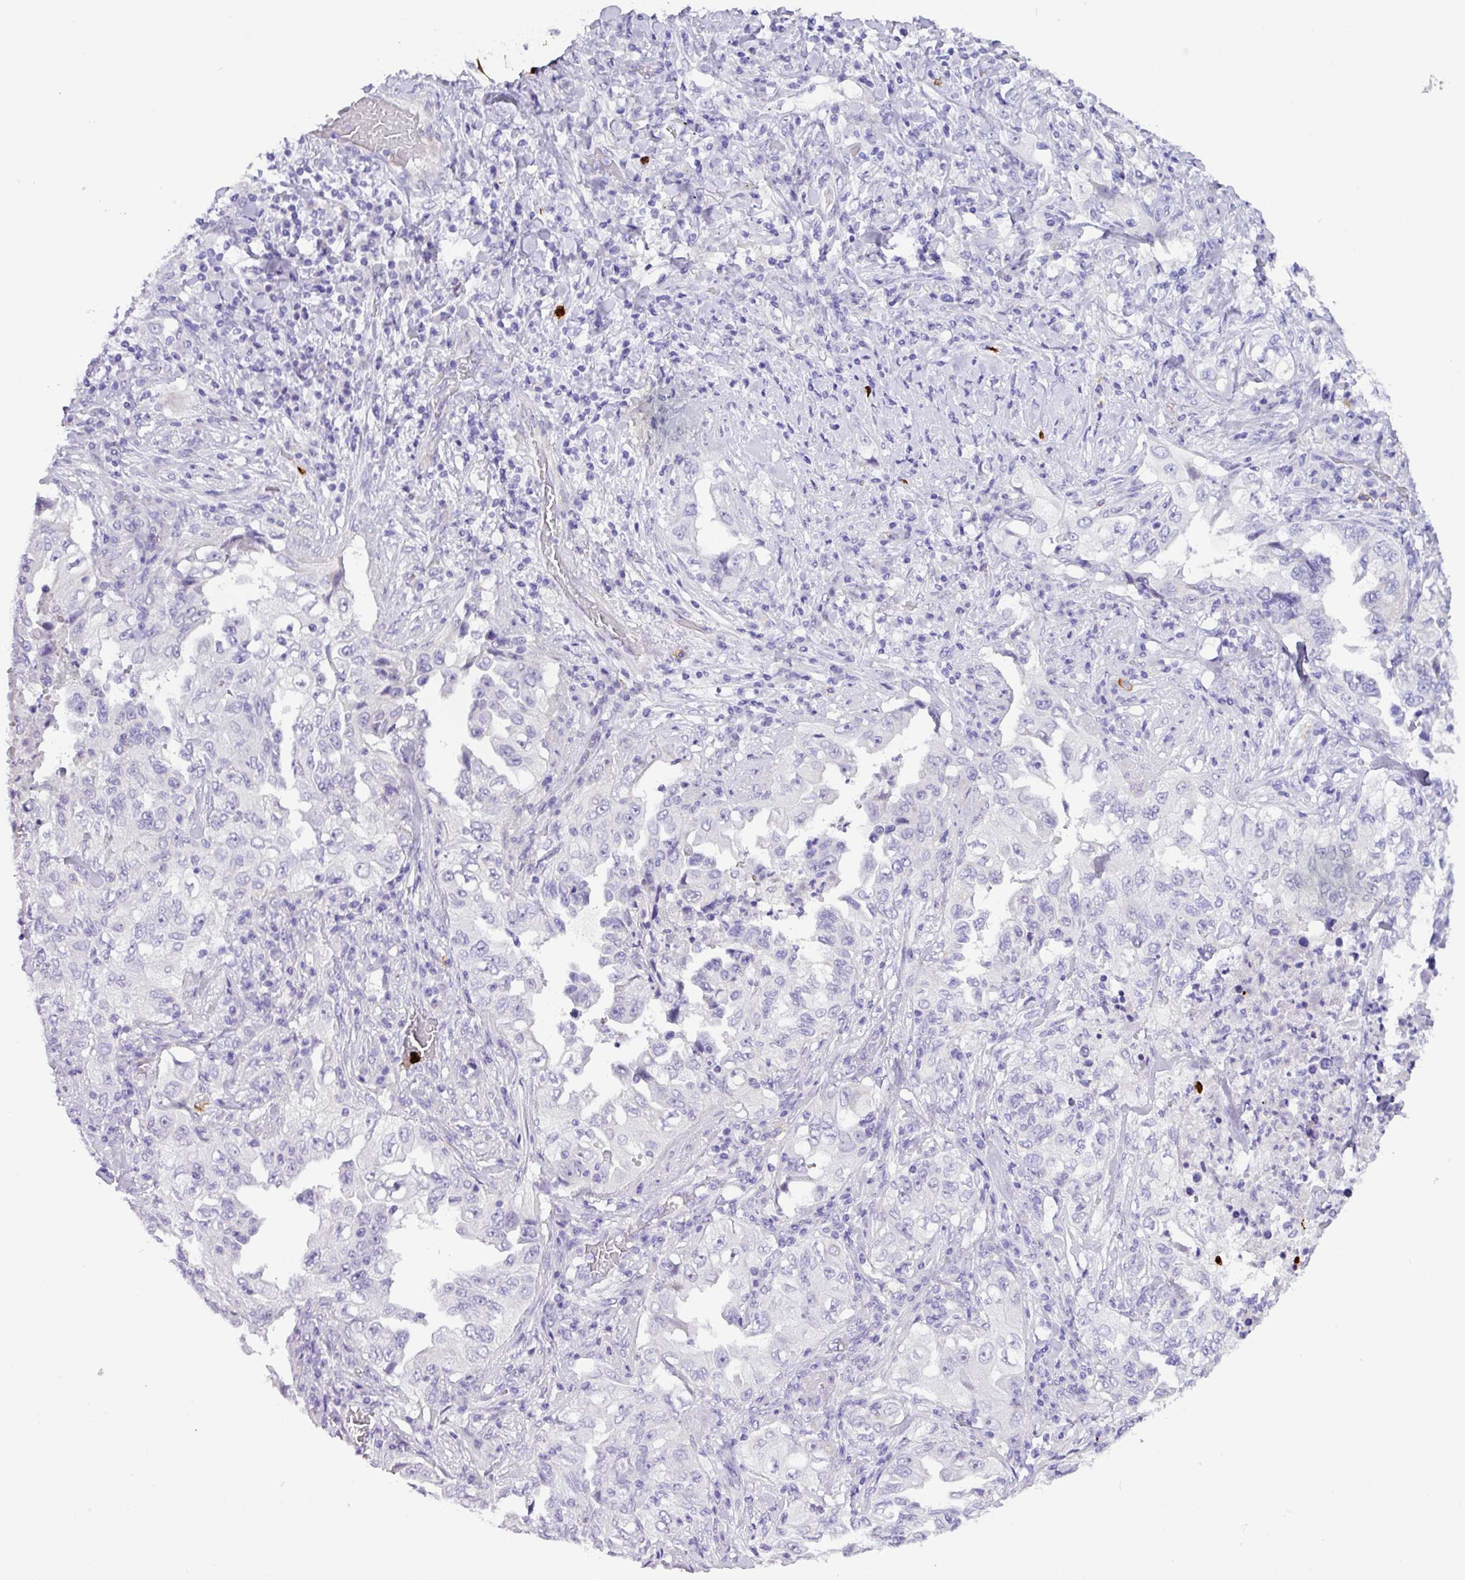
{"staining": {"intensity": "negative", "quantity": "none", "location": "none"}, "tissue": "lung cancer", "cell_type": "Tumor cells", "image_type": "cancer", "snomed": [{"axis": "morphology", "description": "Adenocarcinoma, NOS"}, {"axis": "topography", "description": "Lung"}], "caption": "An image of human lung cancer is negative for staining in tumor cells.", "gene": "MRM2", "patient": {"sex": "female", "age": 51}}